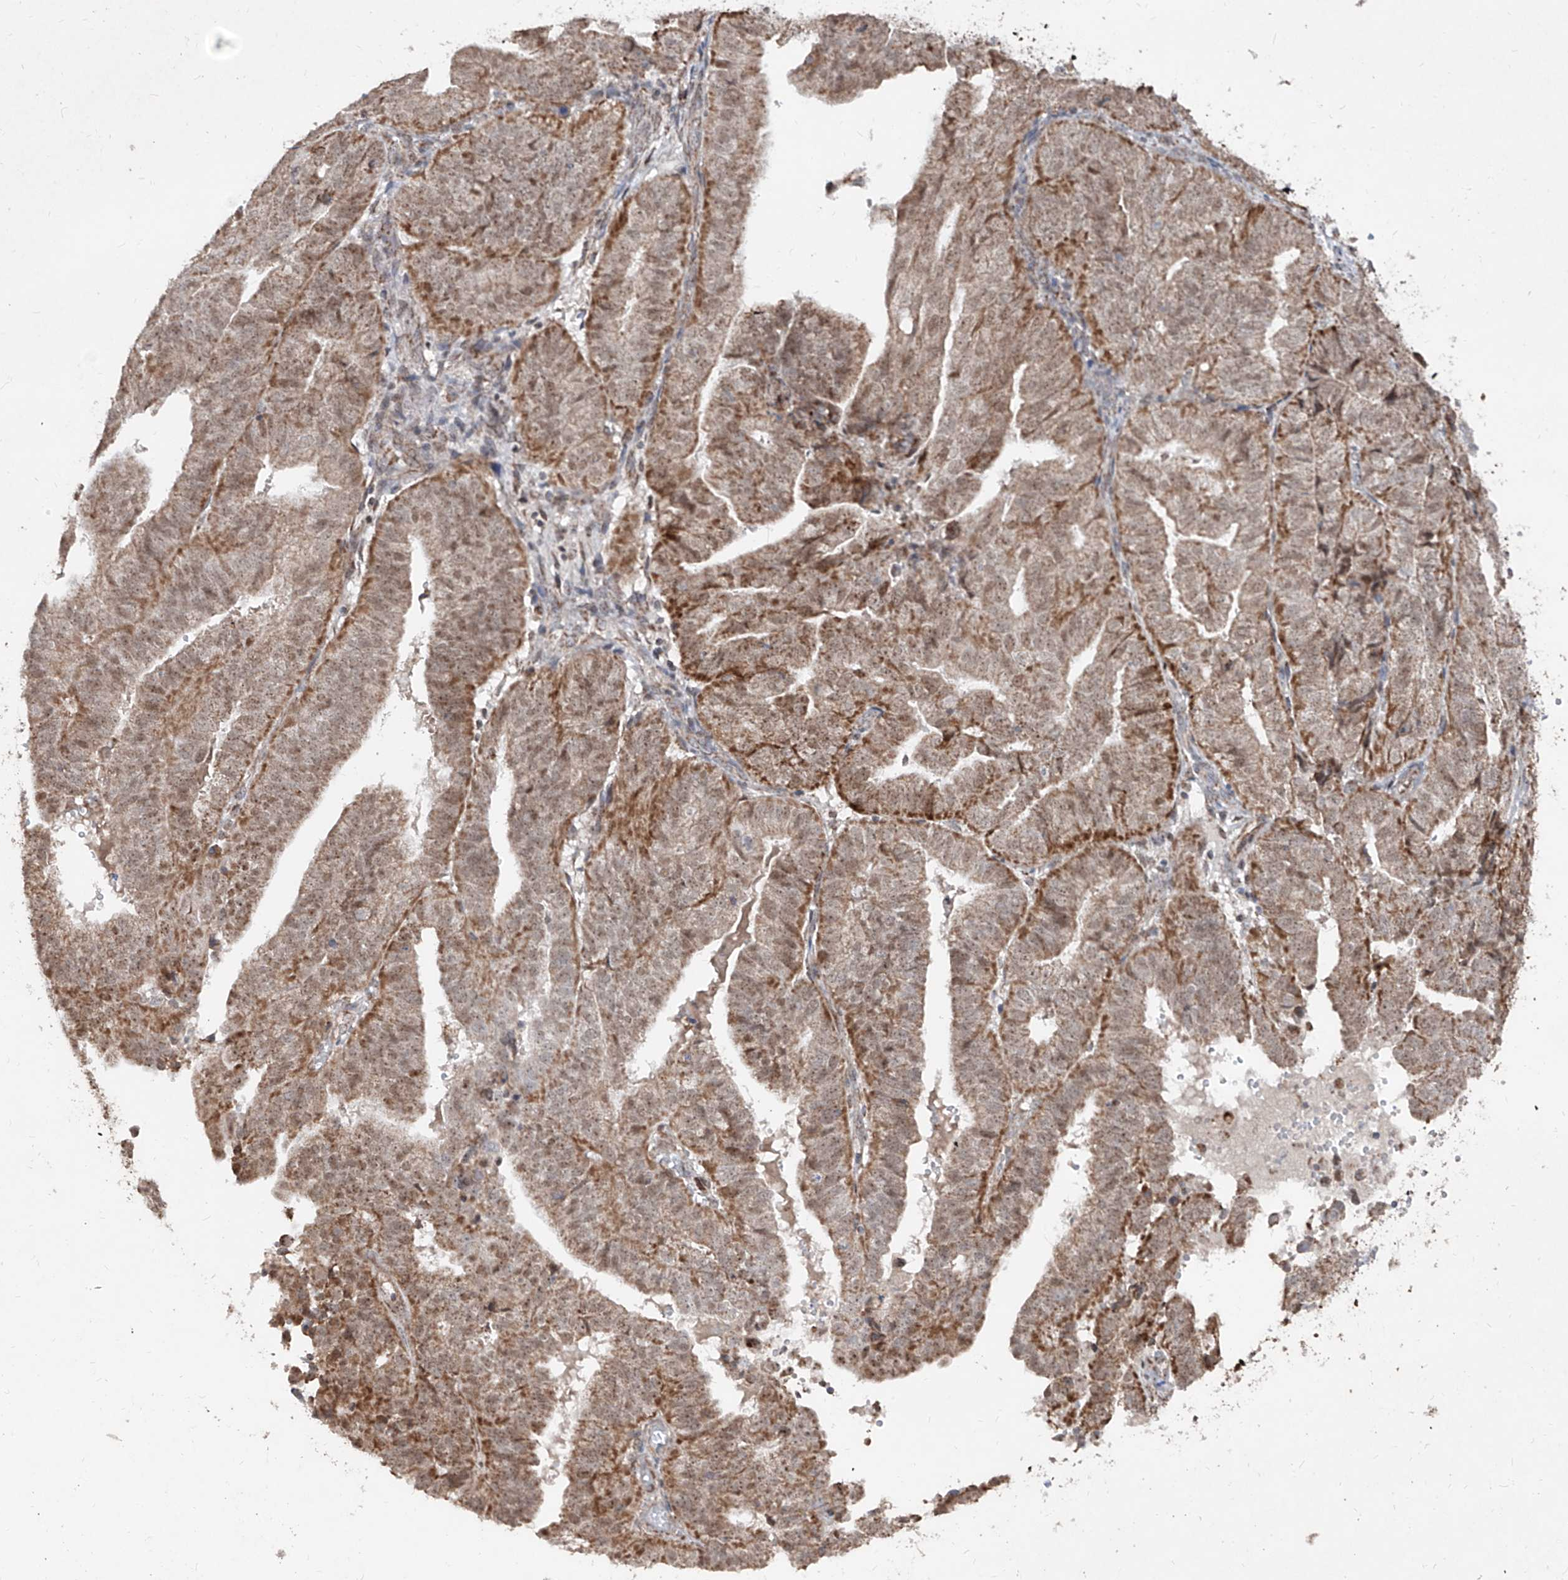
{"staining": {"intensity": "moderate", "quantity": ">75%", "location": "cytoplasmic/membranous,nuclear"}, "tissue": "endometrial cancer", "cell_type": "Tumor cells", "image_type": "cancer", "snomed": [{"axis": "morphology", "description": "Adenocarcinoma, NOS"}, {"axis": "topography", "description": "Uterus"}], "caption": "Adenocarcinoma (endometrial) stained with DAB immunohistochemistry reveals medium levels of moderate cytoplasmic/membranous and nuclear staining in approximately >75% of tumor cells.", "gene": "NDUFB3", "patient": {"sex": "female", "age": 77}}